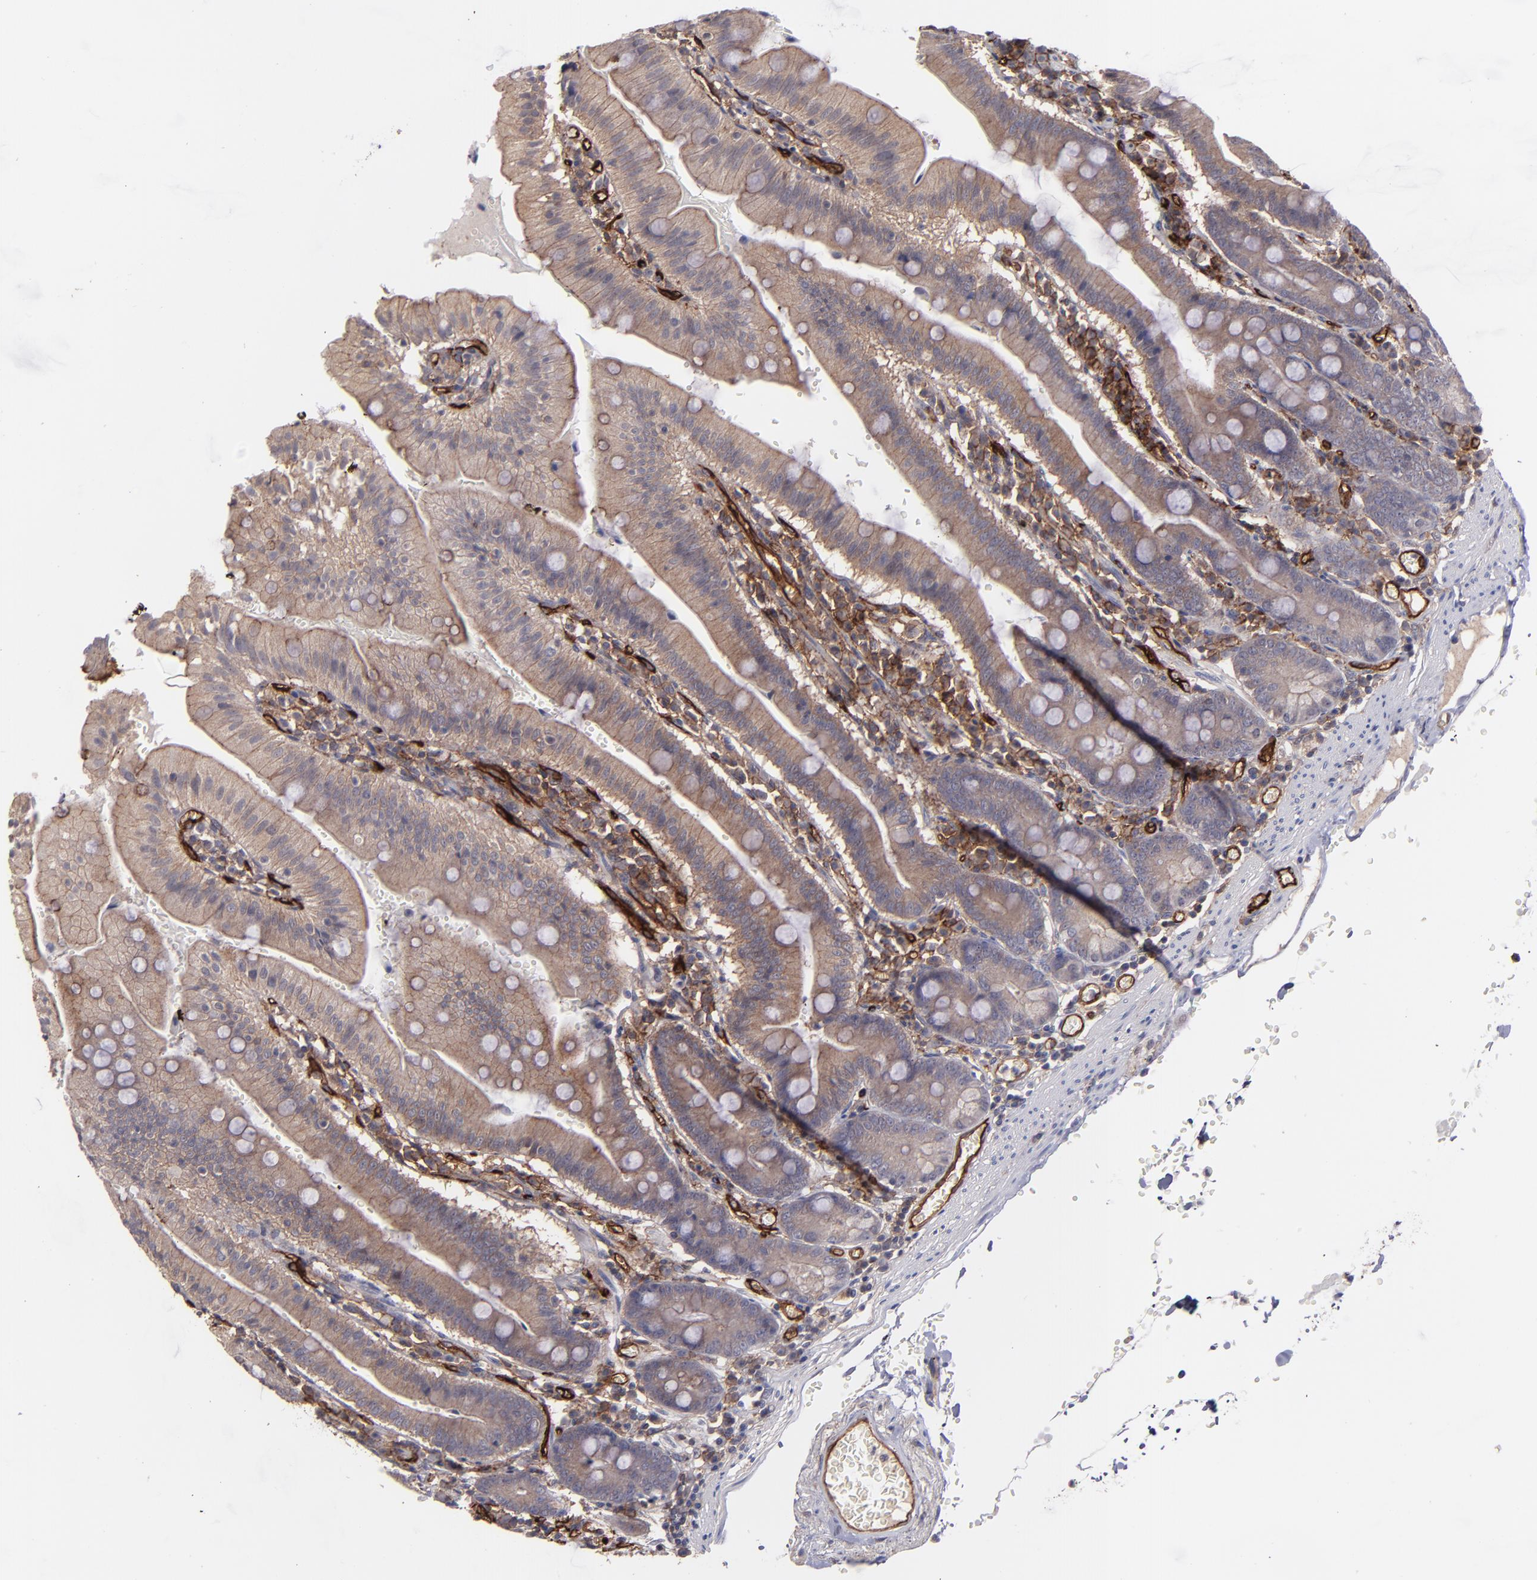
{"staining": {"intensity": "moderate", "quantity": "25%-75%", "location": "cytoplasmic/membranous"}, "tissue": "small intestine", "cell_type": "Glandular cells", "image_type": "normal", "snomed": [{"axis": "morphology", "description": "Normal tissue, NOS"}, {"axis": "topography", "description": "Small intestine"}], "caption": "Moderate cytoplasmic/membranous staining for a protein is appreciated in about 25%-75% of glandular cells of unremarkable small intestine using immunohistochemistry.", "gene": "ICAM1", "patient": {"sex": "male", "age": 71}}